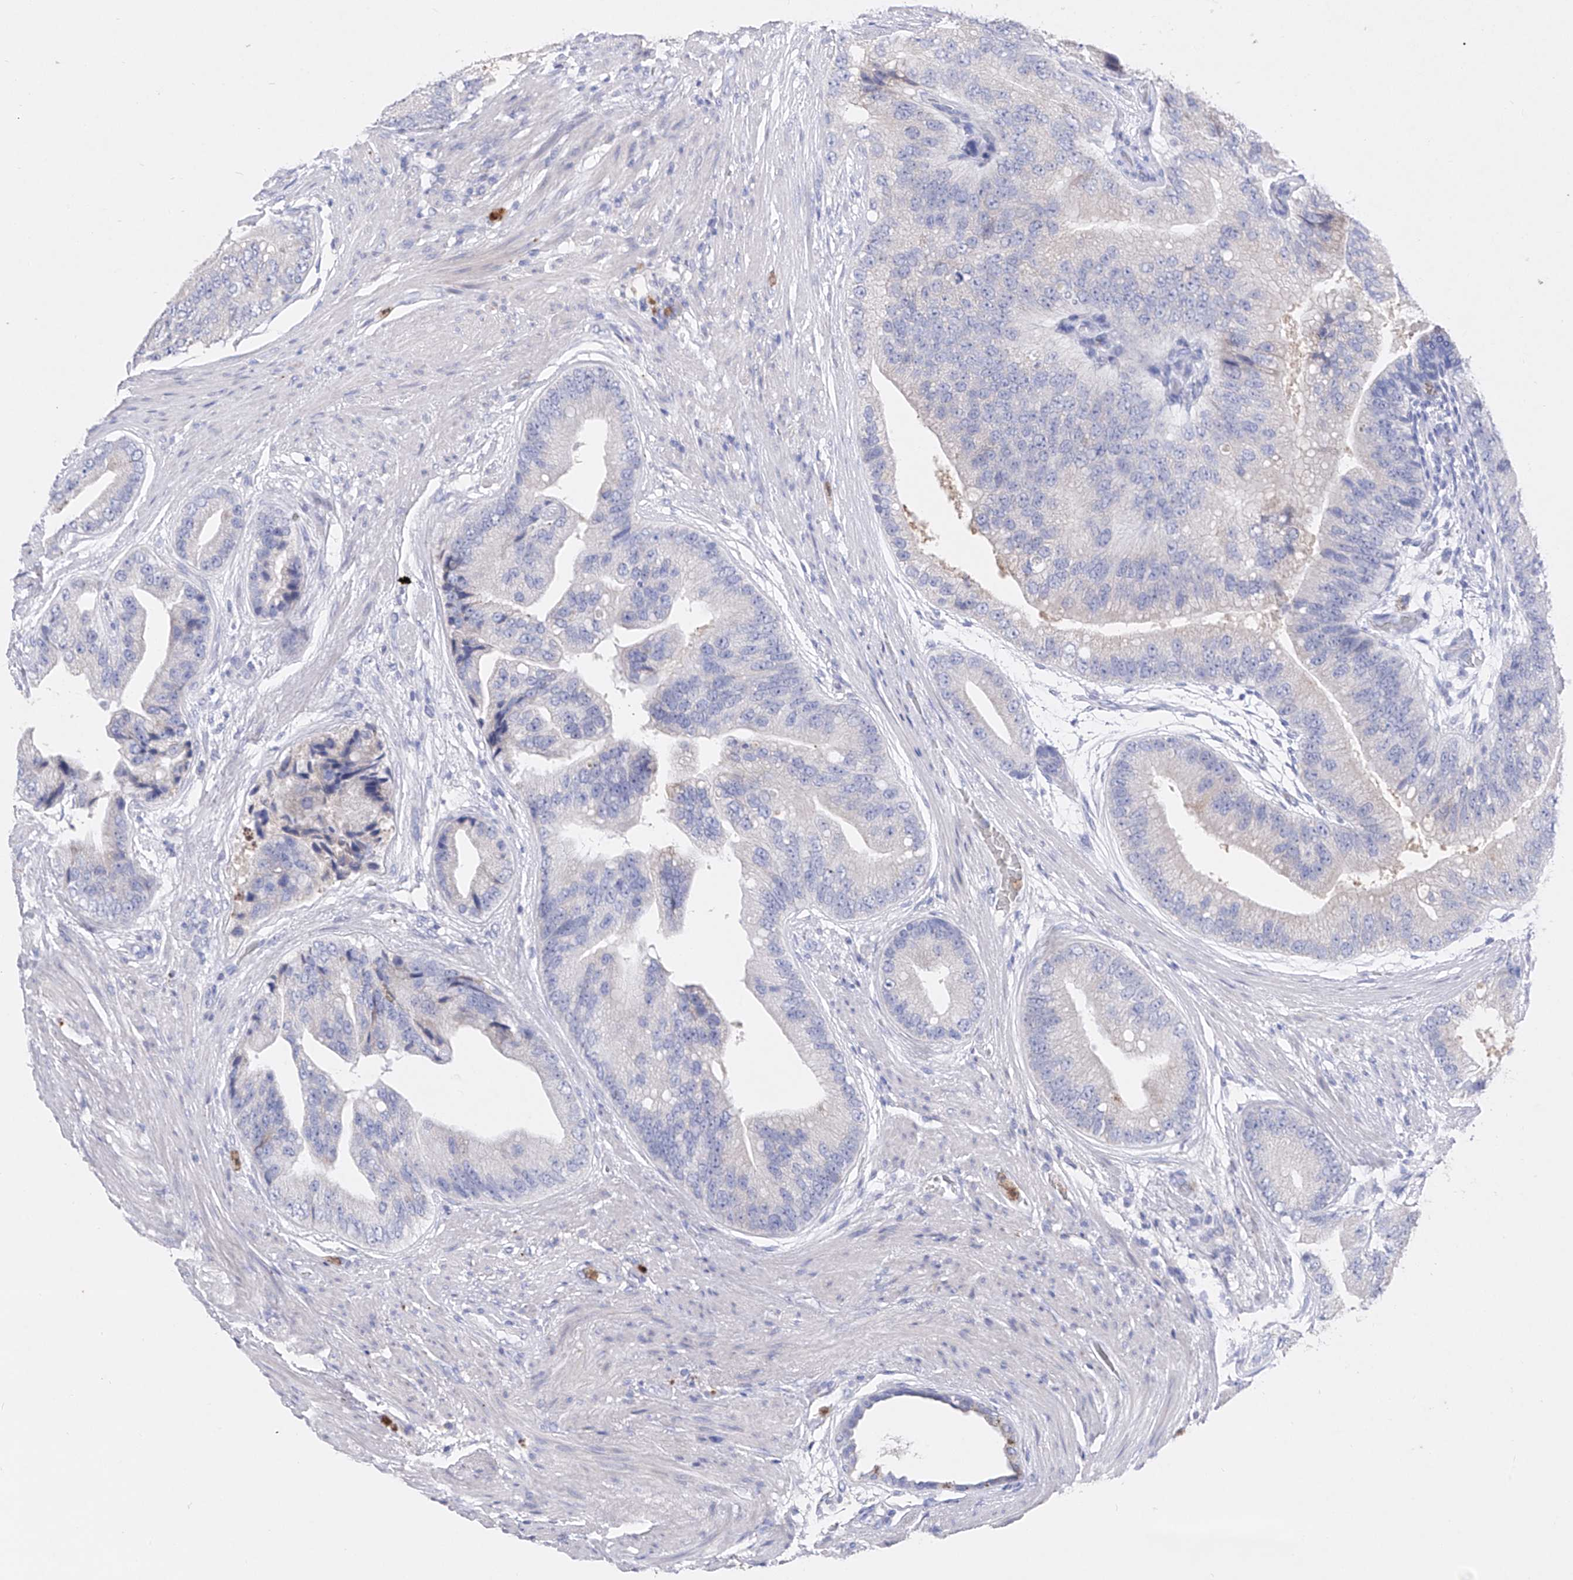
{"staining": {"intensity": "negative", "quantity": "none", "location": "none"}, "tissue": "prostate cancer", "cell_type": "Tumor cells", "image_type": "cancer", "snomed": [{"axis": "morphology", "description": "Adenocarcinoma, High grade"}, {"axis": "topography", "description": "Prostate"}], "caption": "A photomicrograph of human prostate cancer is negative for staining in tumor cells.", "gene": "TM7SF2", "patient": {"sex": "male", "age": 70}}